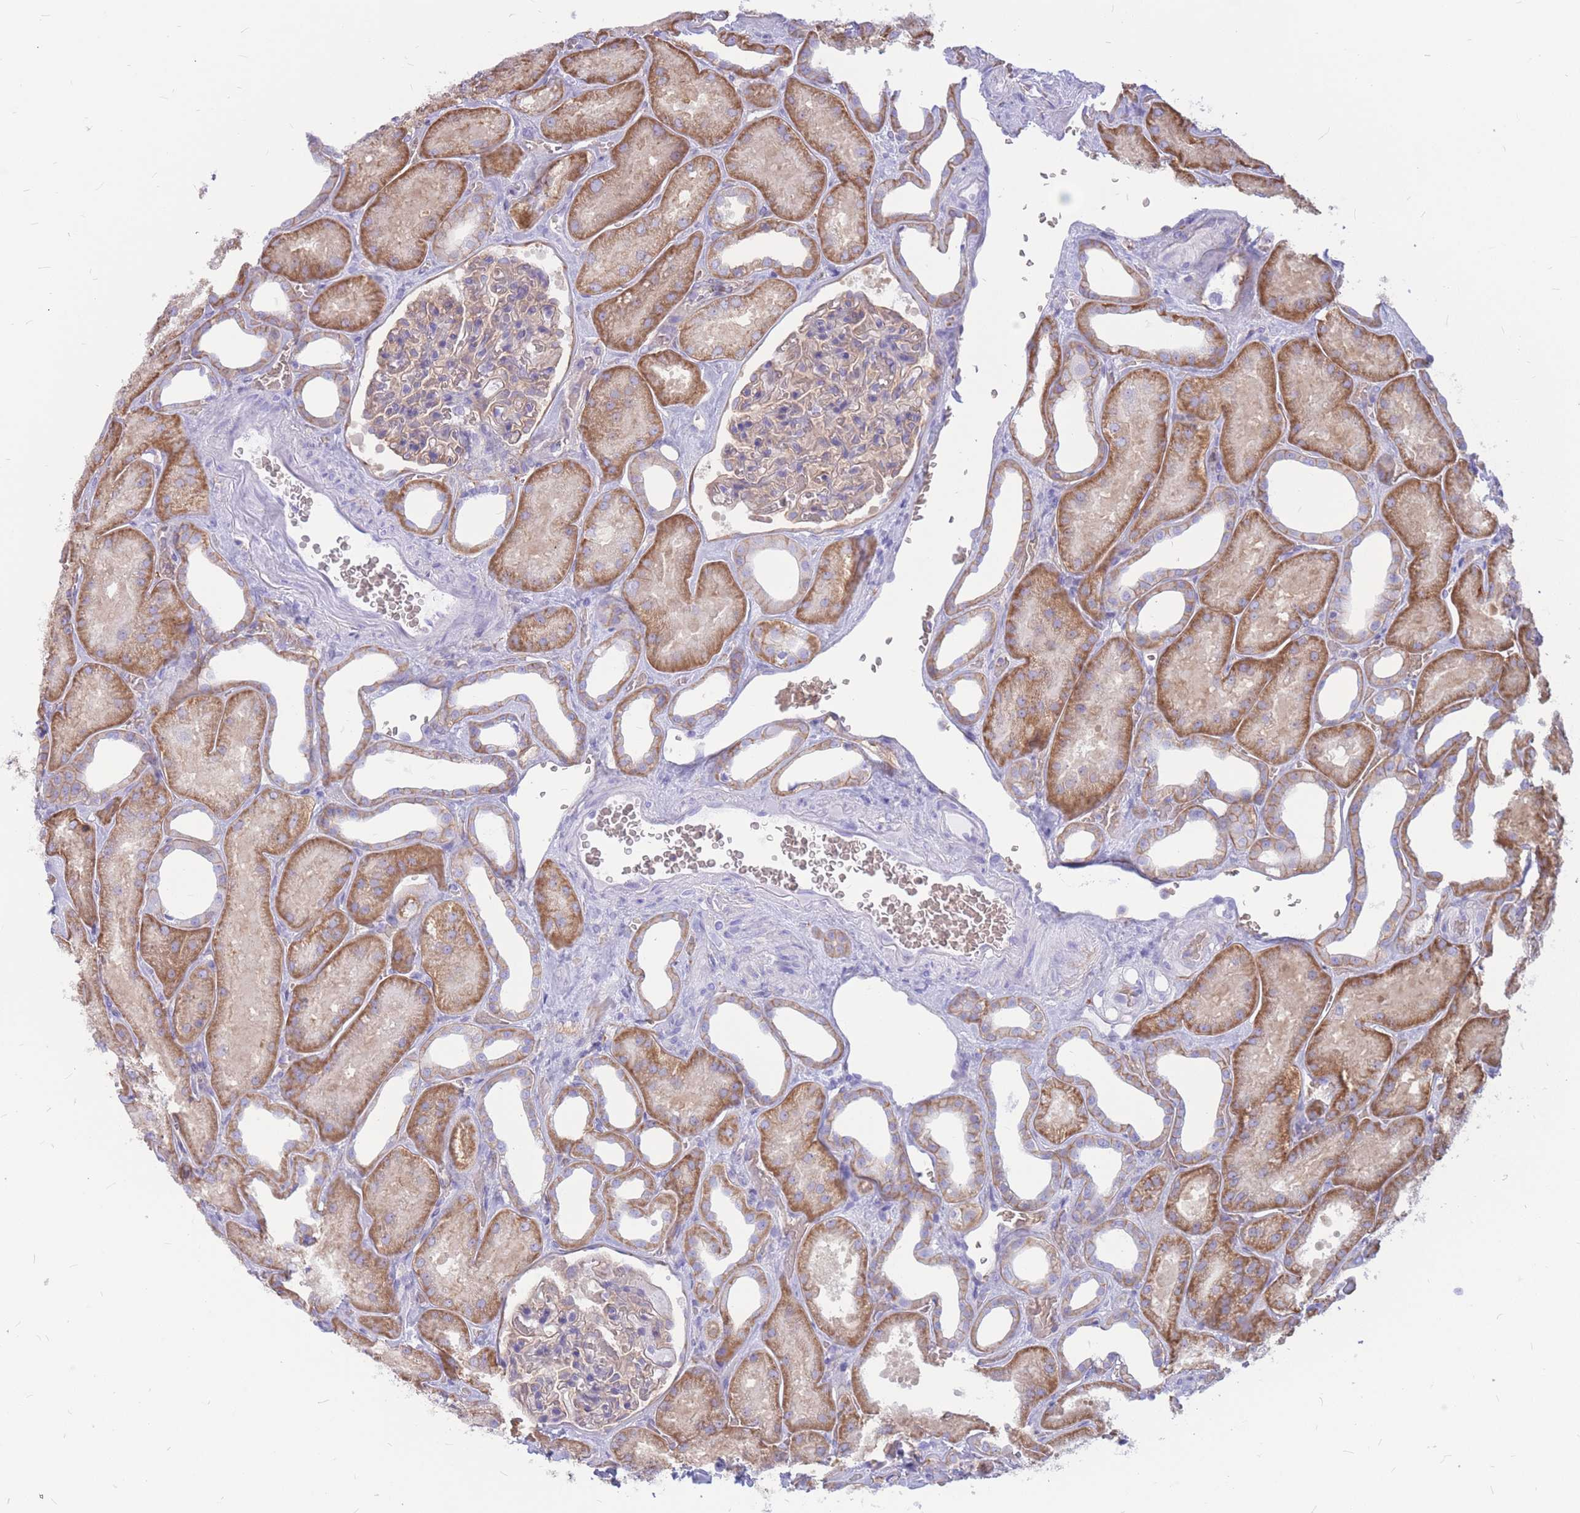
{"staining": {"intensity": "weak", "quantity": "25%-75%", "location": "cytoplasmic/membranous"}, "tissue": "kidney", "cell_type": "Cells in glomeruli", "image_type": "normal", "snomed": [{"axis": "morphology", "description": "Normal tissue, NOS"}, {"axis": "morphology", "description": "Adenocarcinoma, NOS"}, {"axis": "topography", "description": "Kidney"}], "caption": "Protein staining demonstrates weak cytoplasmic/membranous expression in about 25%-75% of cells in glomeruli in unremarkable kidney. The staining is performed using DAB (3,3'-diaminobenzidine) brown chromogen to label protein expression. The nuclei are counter-stained blue using hematoxylin.", "gene": "ADD2", "patient": {"sex": "female", "age": 68}}